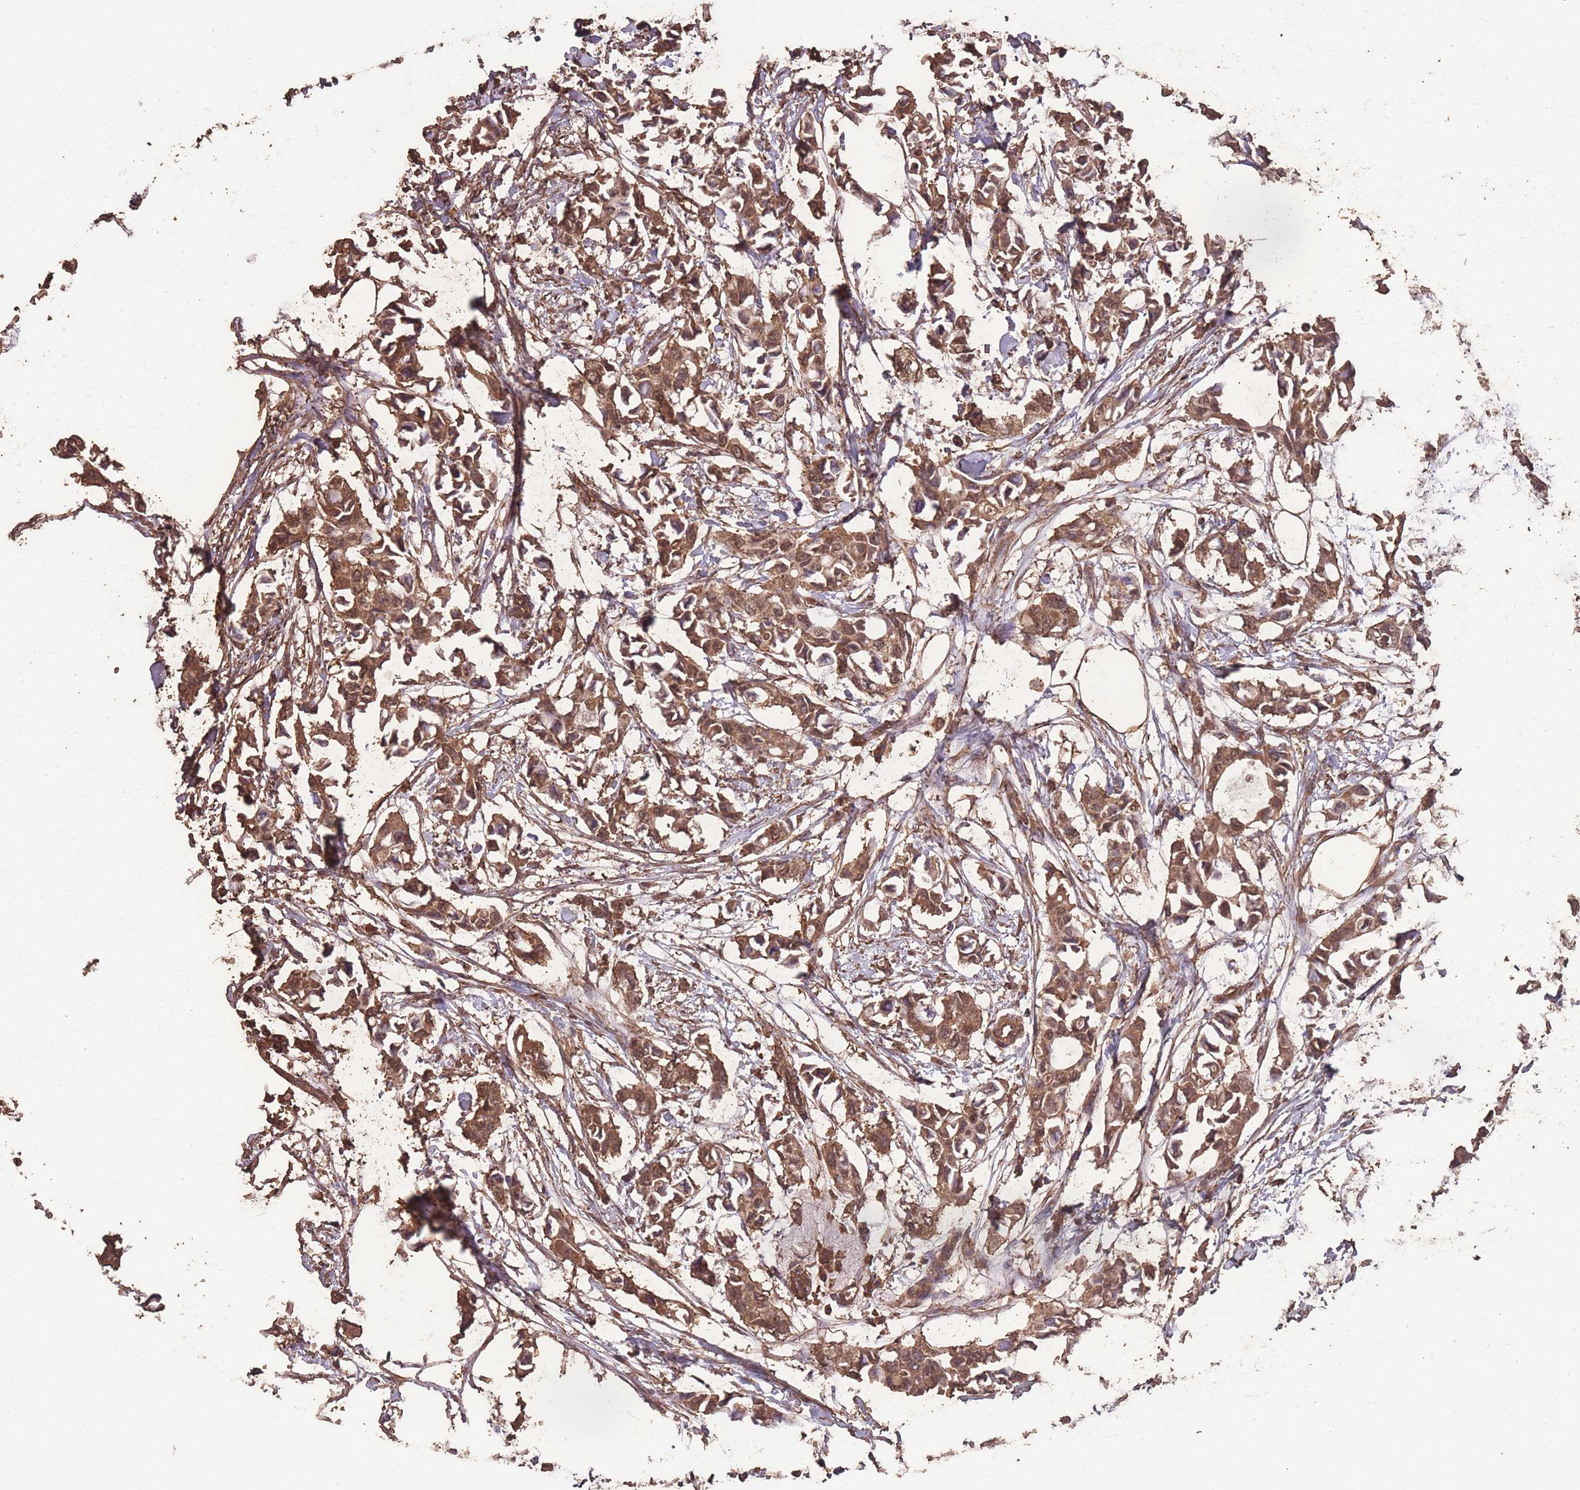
{"staining": {"intensity": "moderate", "quantity": ">75%", "location": "cytoplasmic/membranous"}, "tissue": "breast cancer", "cell_type": "Tumor cells", "image_type": "cancer", "snomed": [{"axis": "morphology", "description": "Duct carcinoma"}, {"axis": "topography", "description": "Breast"}], "caption": "Human breast cancer (infiltrating ductal carcinoma) stained for a protein (brown) displays moderate cytoplasmic/membranous positive expression in approximately >75% of tumor cells.", "gene": "STIM2", "patient": {"sex": "female", "age": 41}}